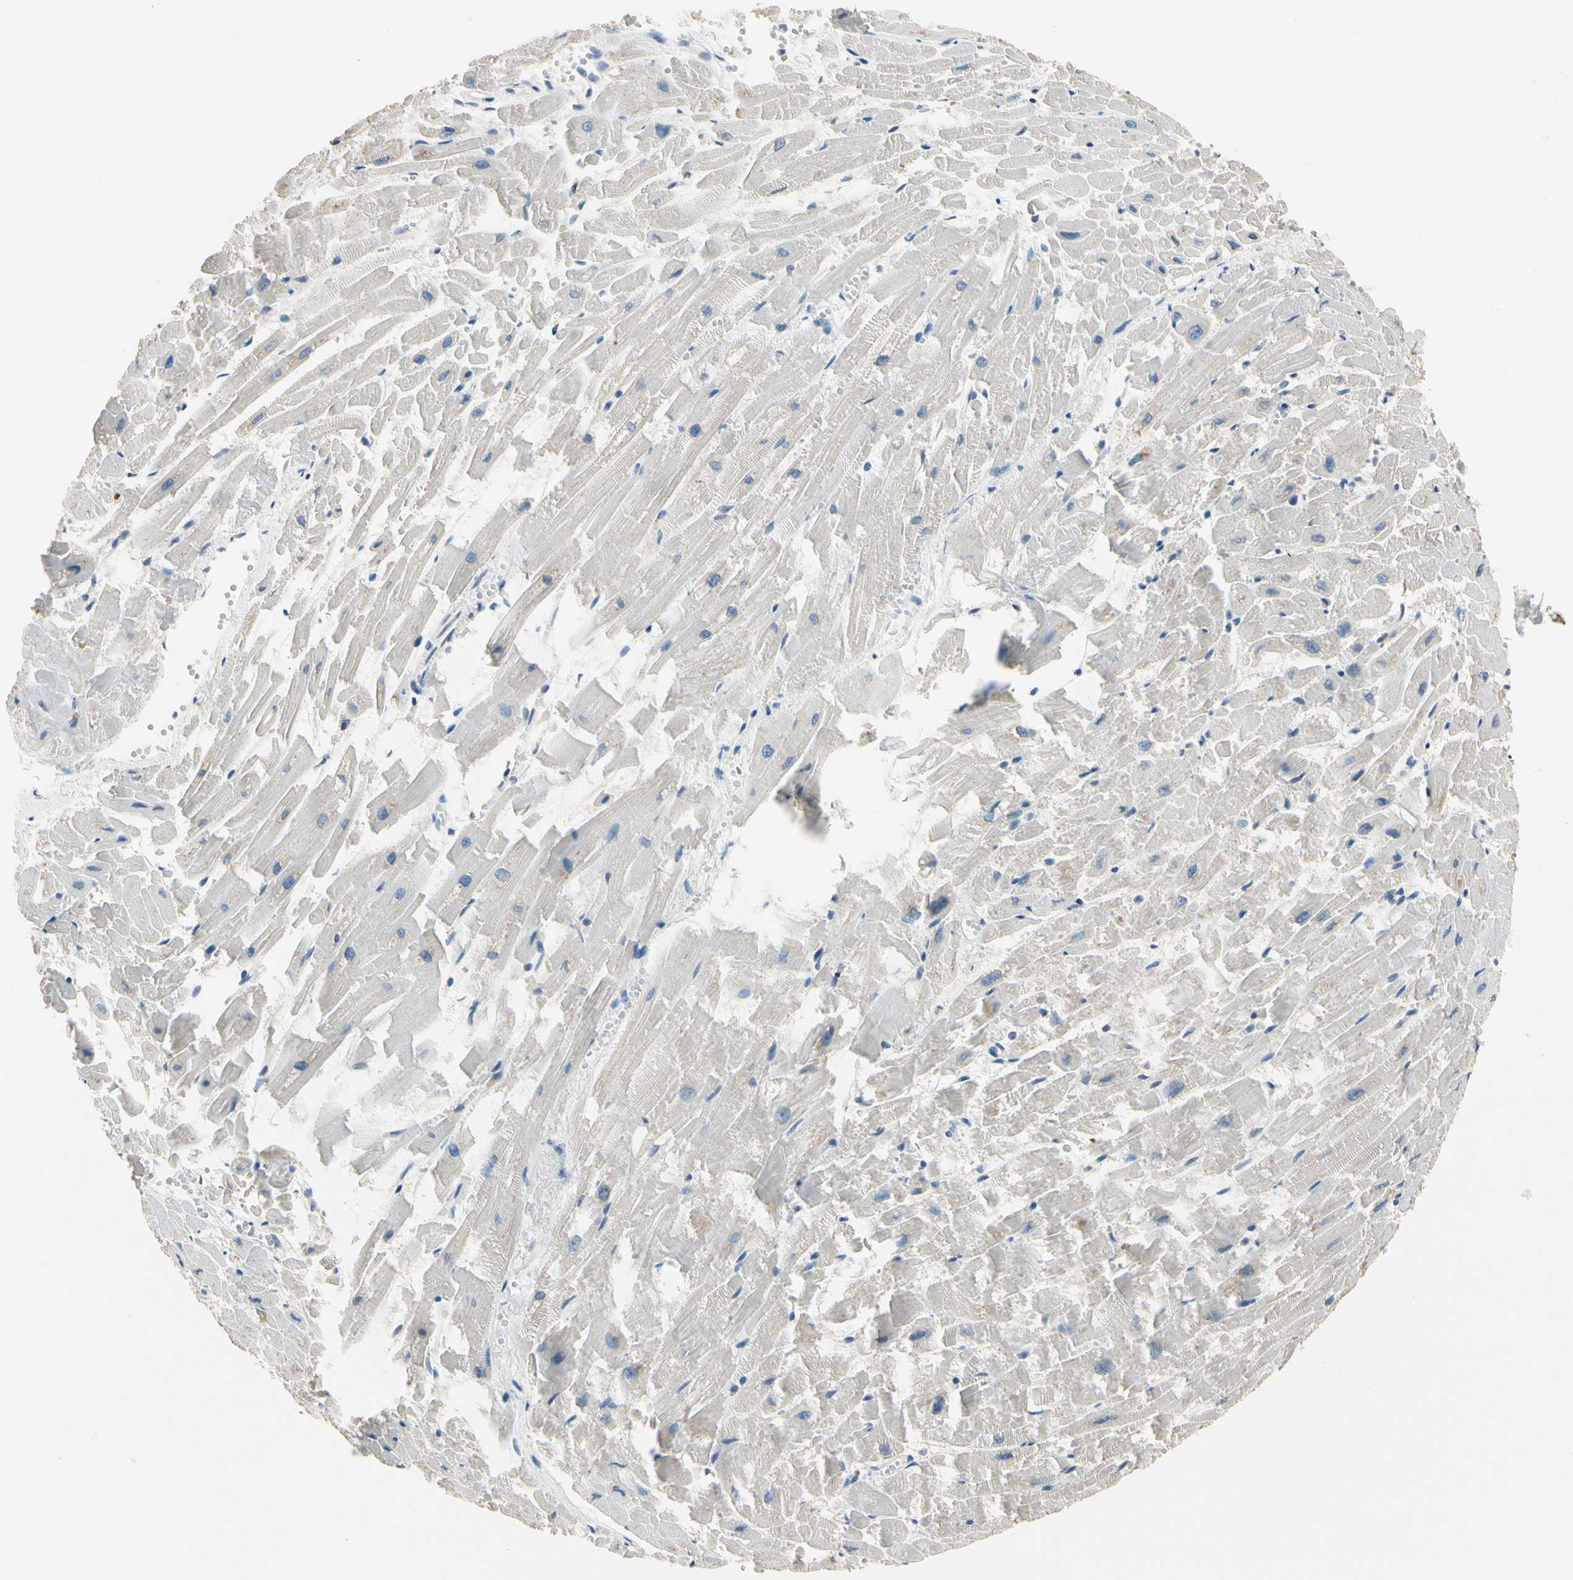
{"staining": {"intensity": "weak", "quantity": "<25%", "location": "cytoplasmic/membranous,nuclear"}, "tissue": "heart muscle", "cell_type": "Cardiomyocytes", "image_type": "normal", "snomed": [{"axis": "morphology", "description": "Normal tissue, NOS"}, {"axis": "topography", "description": "Heart"}], "caption": "The micrograph exhibits no significant positivity in cardiomyocytes of heart muscle.", "gene": "NFATC2", "patient": {"sex": "female", "age": 19}}